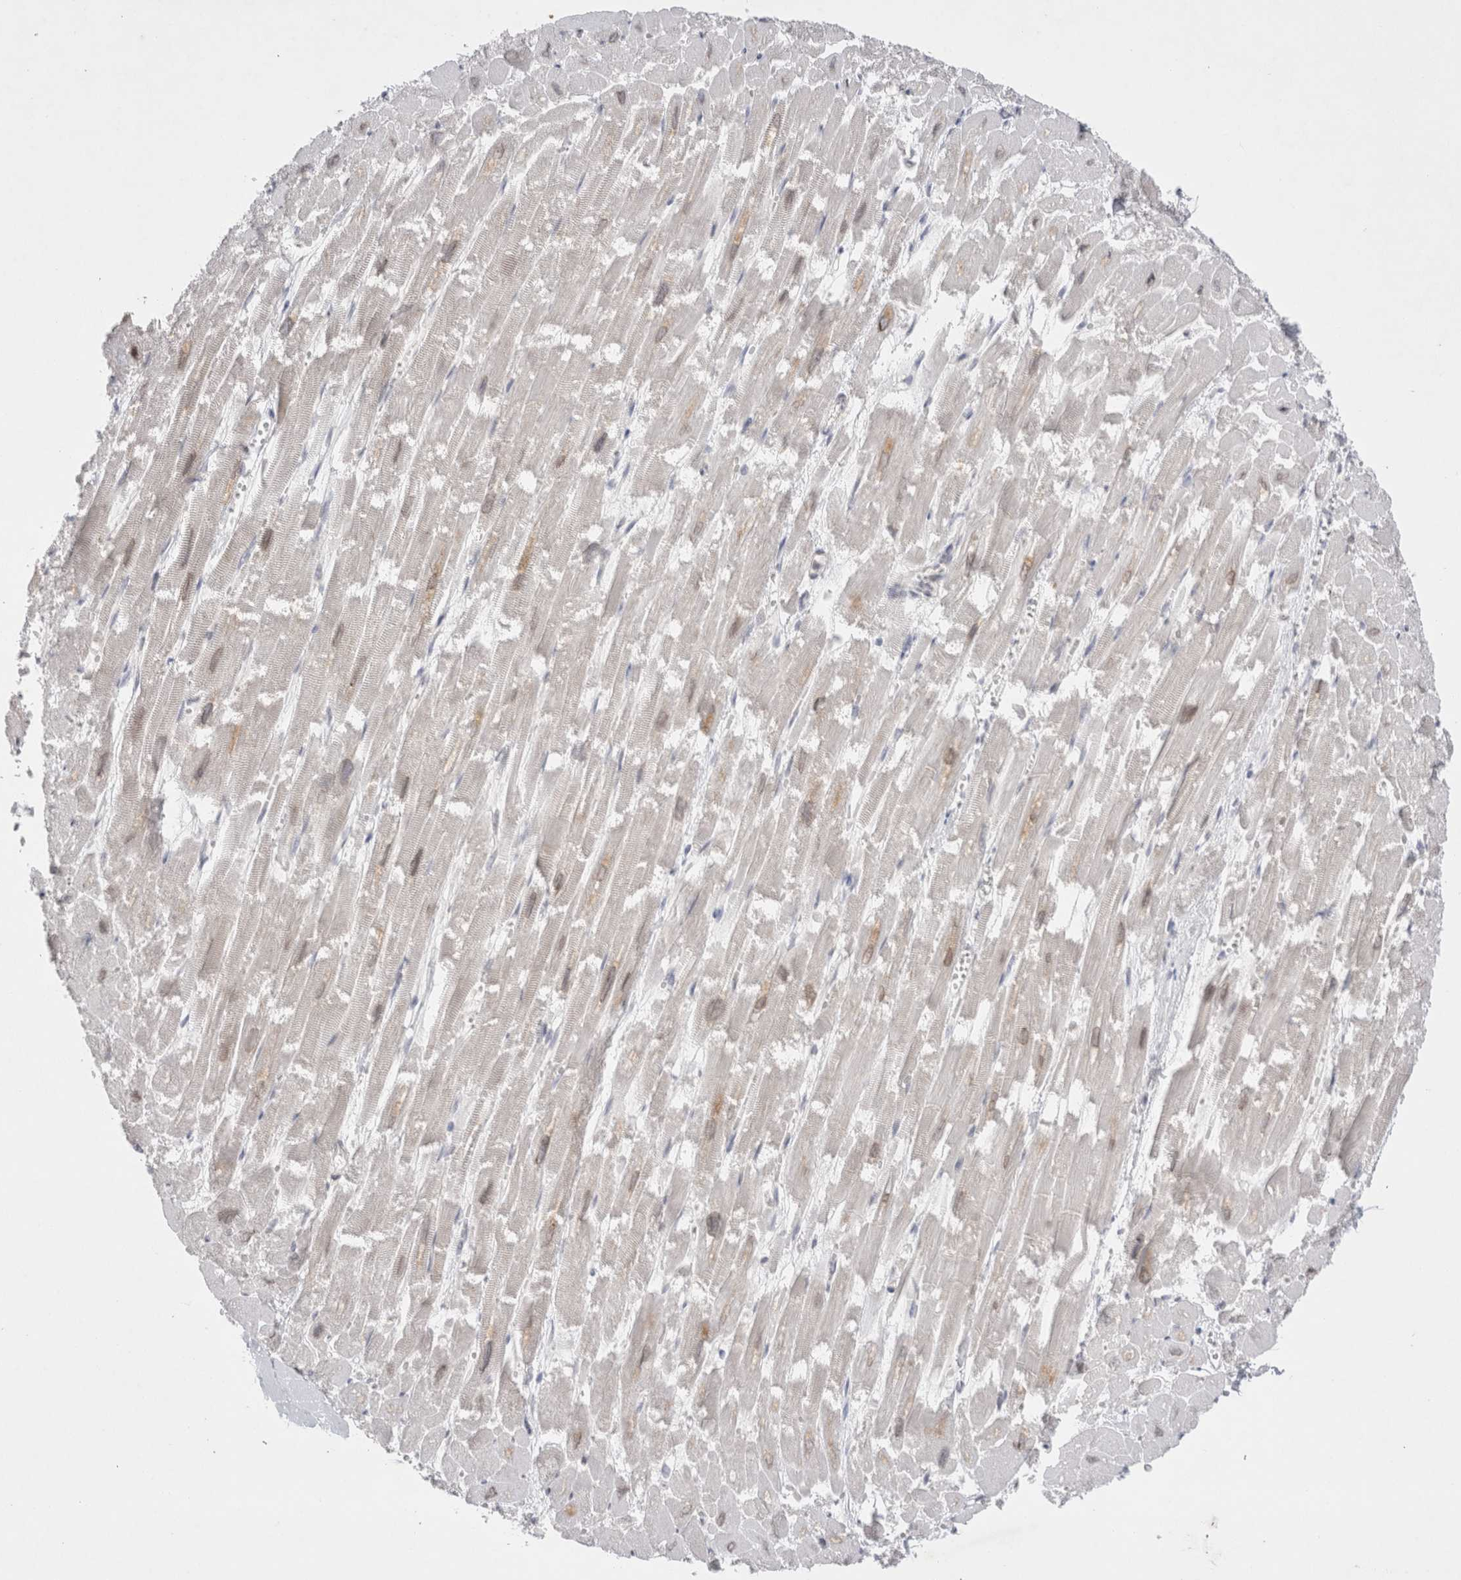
{"staining": {"intensity": "negative", "quantity": "none", "location": "none"}, "tissue": "heart muscle", "cell_type": "Cardiomyocytes", "image_type": "normal", "snomed": [{"axis": "morphology", "description": "Normal tissue, NOS"}, {"axis": "topography", "description": "Heart"}], "caption": "High power microscopy micrograph of an immunohistochemistry image of unremarkable heart muscle, revealing no significant staining in cardiomyocytes. The staining is performed using DAB (3,3'-diaminobenzidine) brown chromogen with nuclei counter-stained in using hematoxylin.", "gene": "BICD2", "patient": {"sex": "male", "age": 54}}